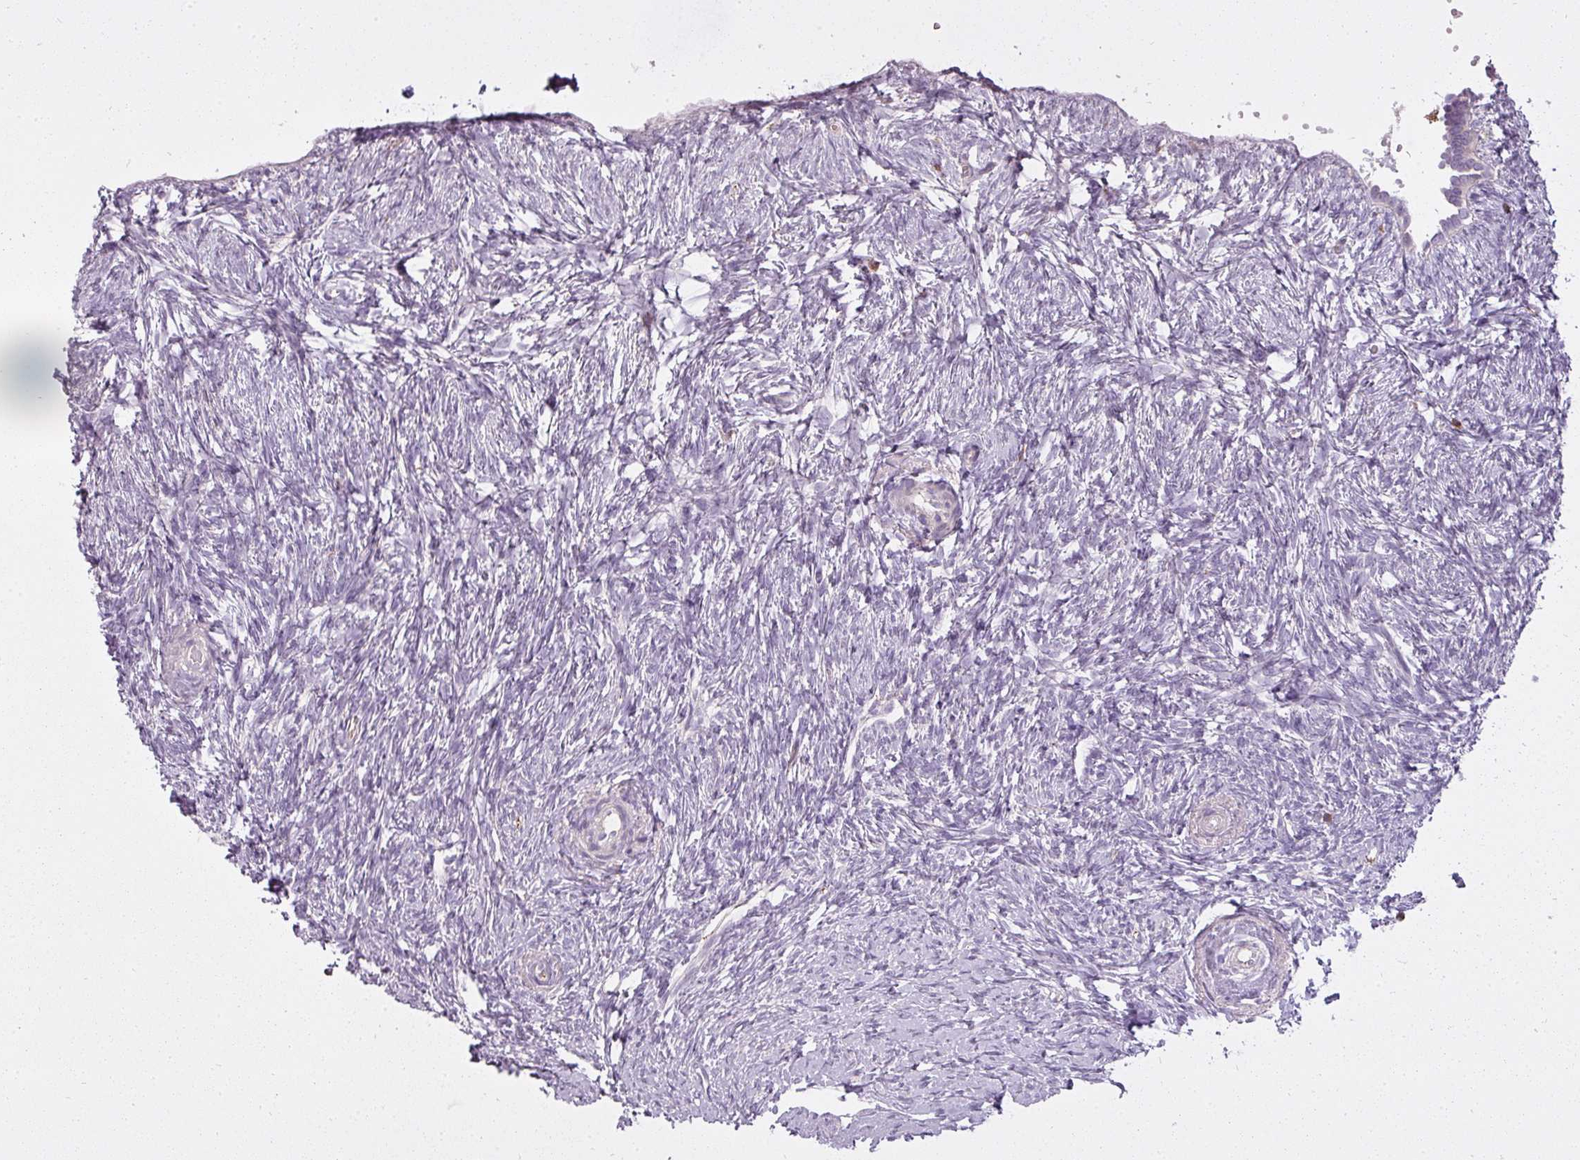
{"staining": {"intensity": "negative", "quantity": "none", "location": "none"}, "tissue": "ovary", "cell_type": "Ovarian stroma cells", "image_type": "normal", "snomed": [{"axis": "morphology", "description": "Normal tissue, NOS"}, {"axis": "topography", "description": "Ovary"}], "caption": "IHC of unremarkable human ovary reveals no staining in ovarian stroma cells.", "gene": "STK4", "patient": {"sex": "female", "age": 51}}